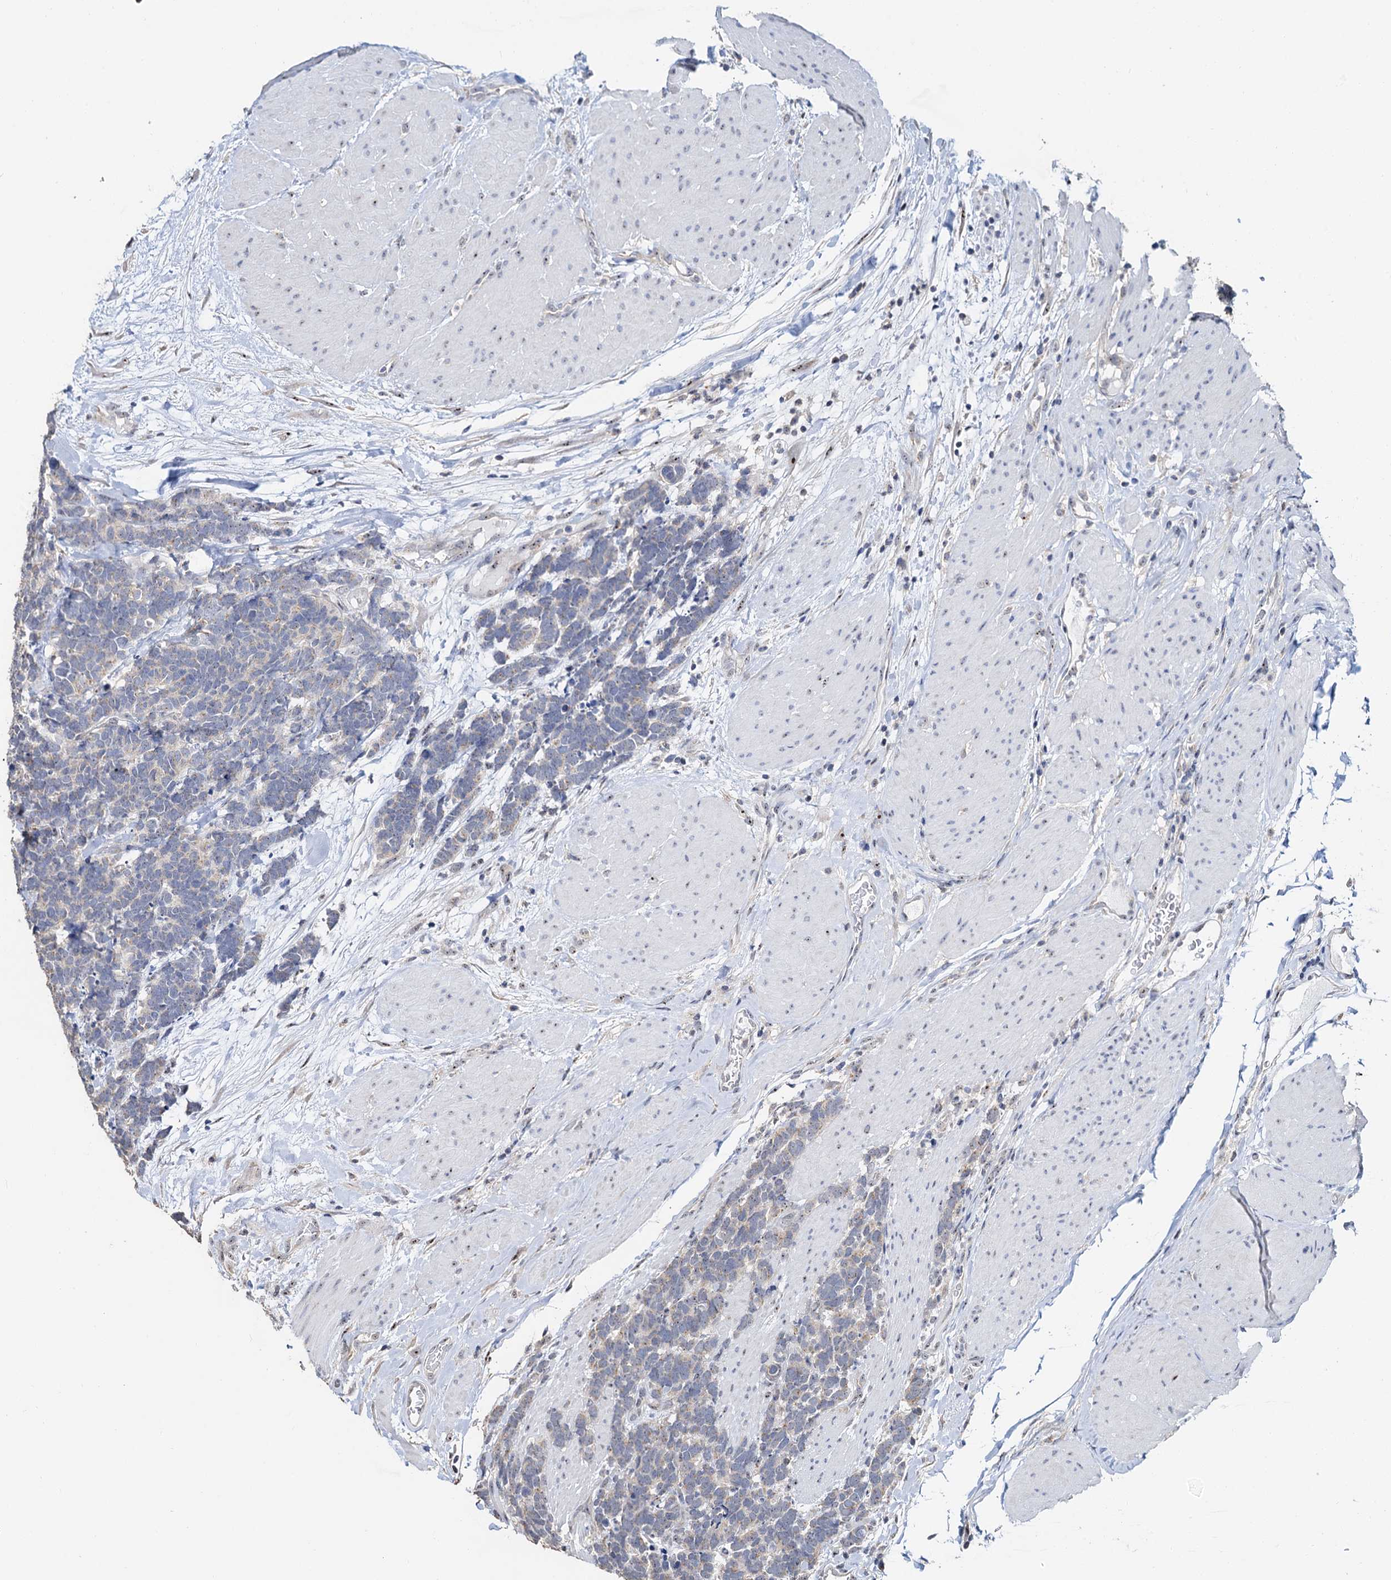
{"staining": {"intensity": "negative", "quantity": "none", "location": "none"}, "tissue": "carcinoid", "cell_type": "Tumor cells", "image_type": "cancer", "snomed": [{"axis": "morphology", "description": "Carcinoma, NOS"}, {"axis": "morphology", "description": "Carcinoid, malignant, NOS"}, {"axis": "topography", "description": "Urinary bladder"}], "caption": "Tumor cells are negative for protein expression in human carcinoid.", "gene": "C2CD3", "patient": {"sex": "male", "age": 57}}